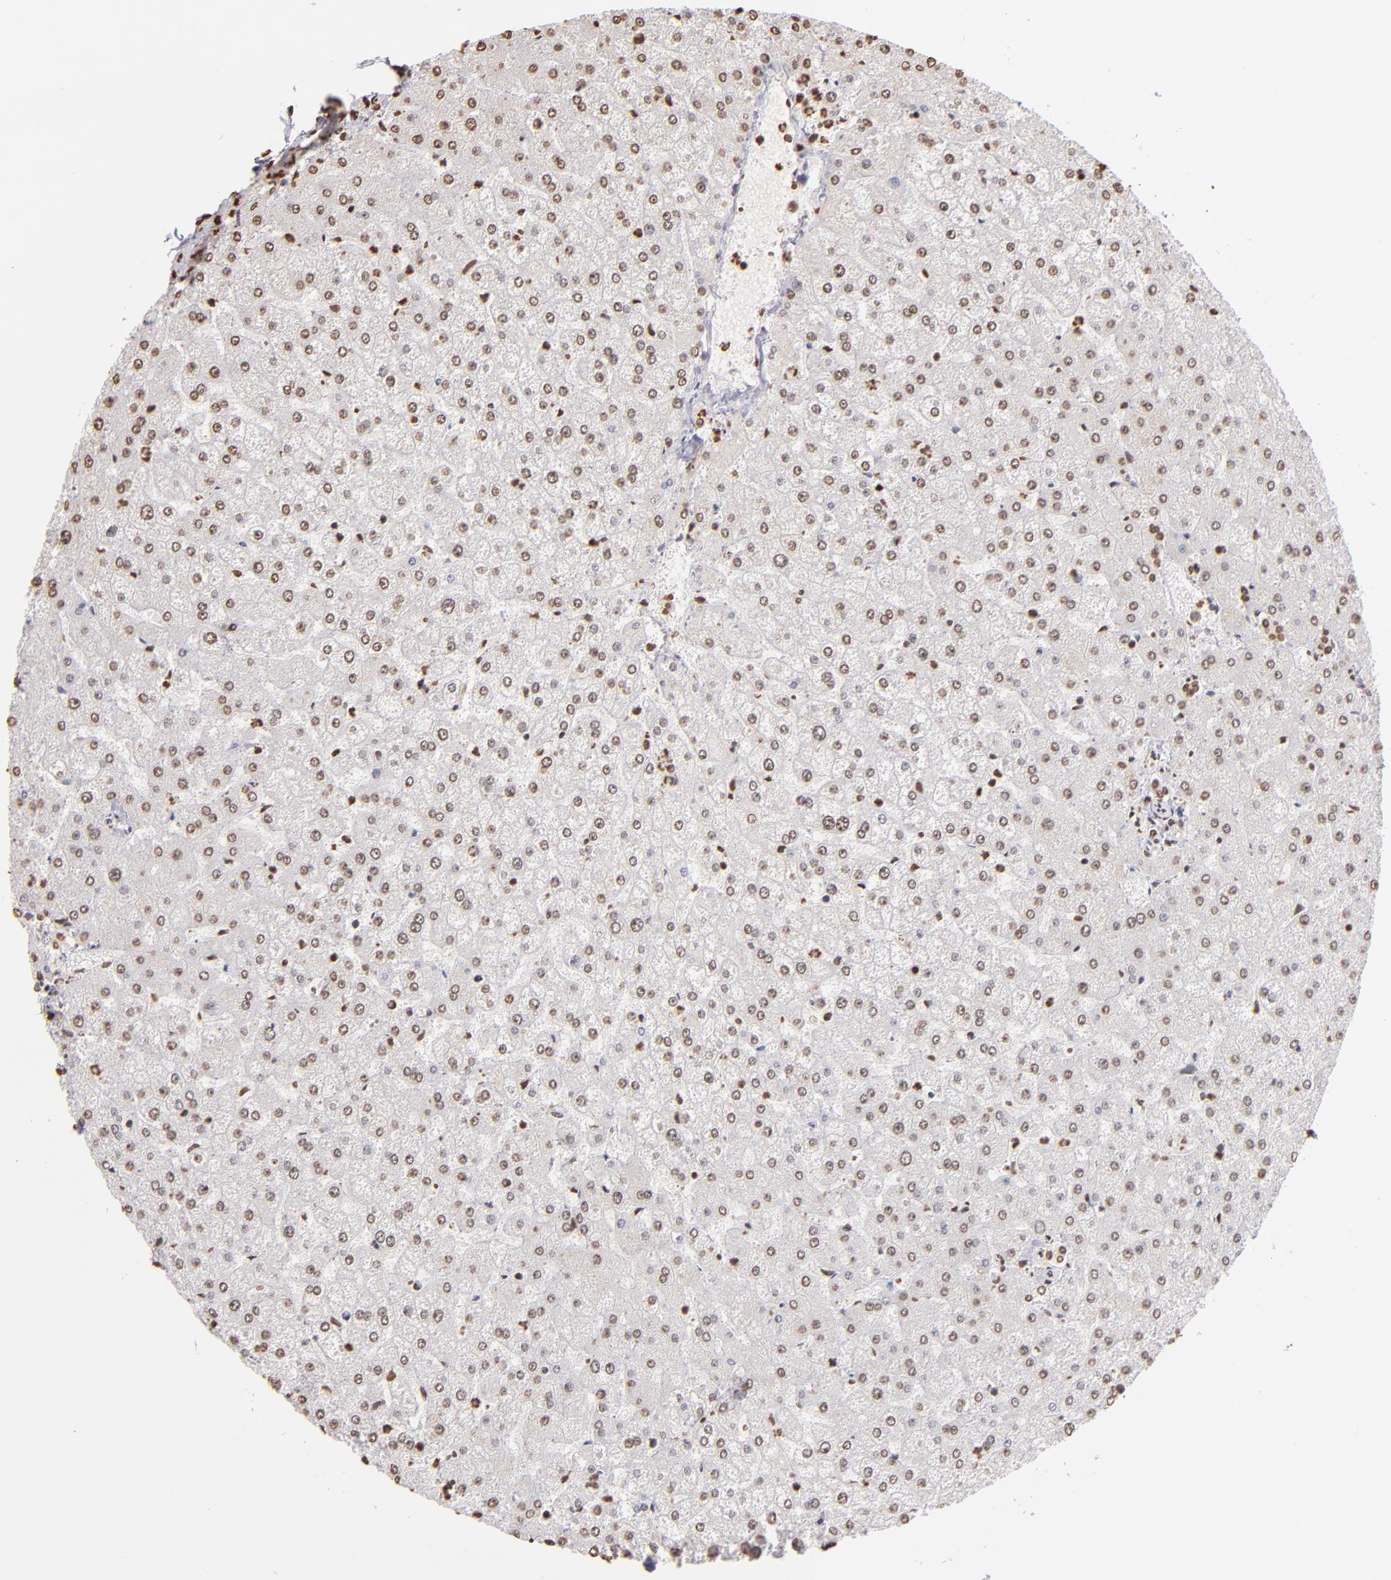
{"staining": {"intensity": "weak", "quantity": "25%-75%", "location": "nuclear"}, "tissue": "liver", "cell_type": "Cholangiocytes", "image_type": "normal", "snomed": [{"axis": "morphology", "description": "Normal tissue, NOS"}, {"axis": "topography", "description": "Liver"}], "caption": "Weak nuclear expression for a protein is identified in approximately 25%-75% of cholangiocytes of benign liver using IHC.", "gene": "LBX1", "patient": {"sex": "female", "age": 32}}